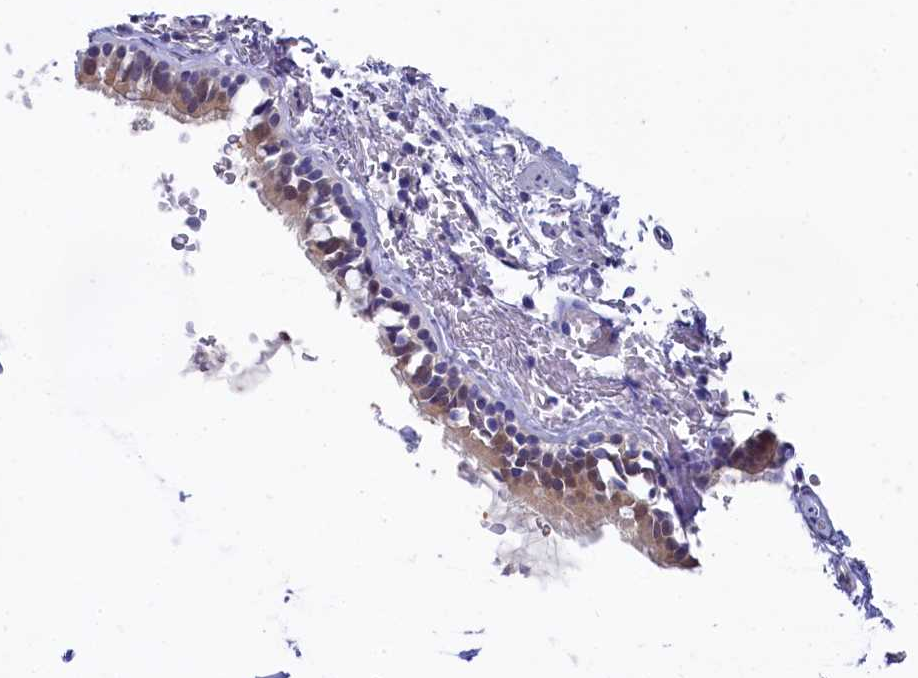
{"staining": {"intensity": "weak", "quantity": "25%-75%", "location": "cytoplasmic/membranous"}, "tissue": "bronchus", "cell_type": "Respiratory epithelial cells", "image_type": "normal", "snomed": [{"axis": "morphology", "description": "Normal tissue, NOS"}, {"axis": "topography", "description": "Cartilage tissue"}], "caption": "This micrograph reveals benign bronchus stained with immunohistochemistry (IHC) to label a protein in brown. The cytoplasmic/membranous of respiratory epithelial cells show weak positivity for the protein. Nuclei are counter-stained blue.", "gene": "C11orf54", "patient": {"sex": "male", "age": 63}}